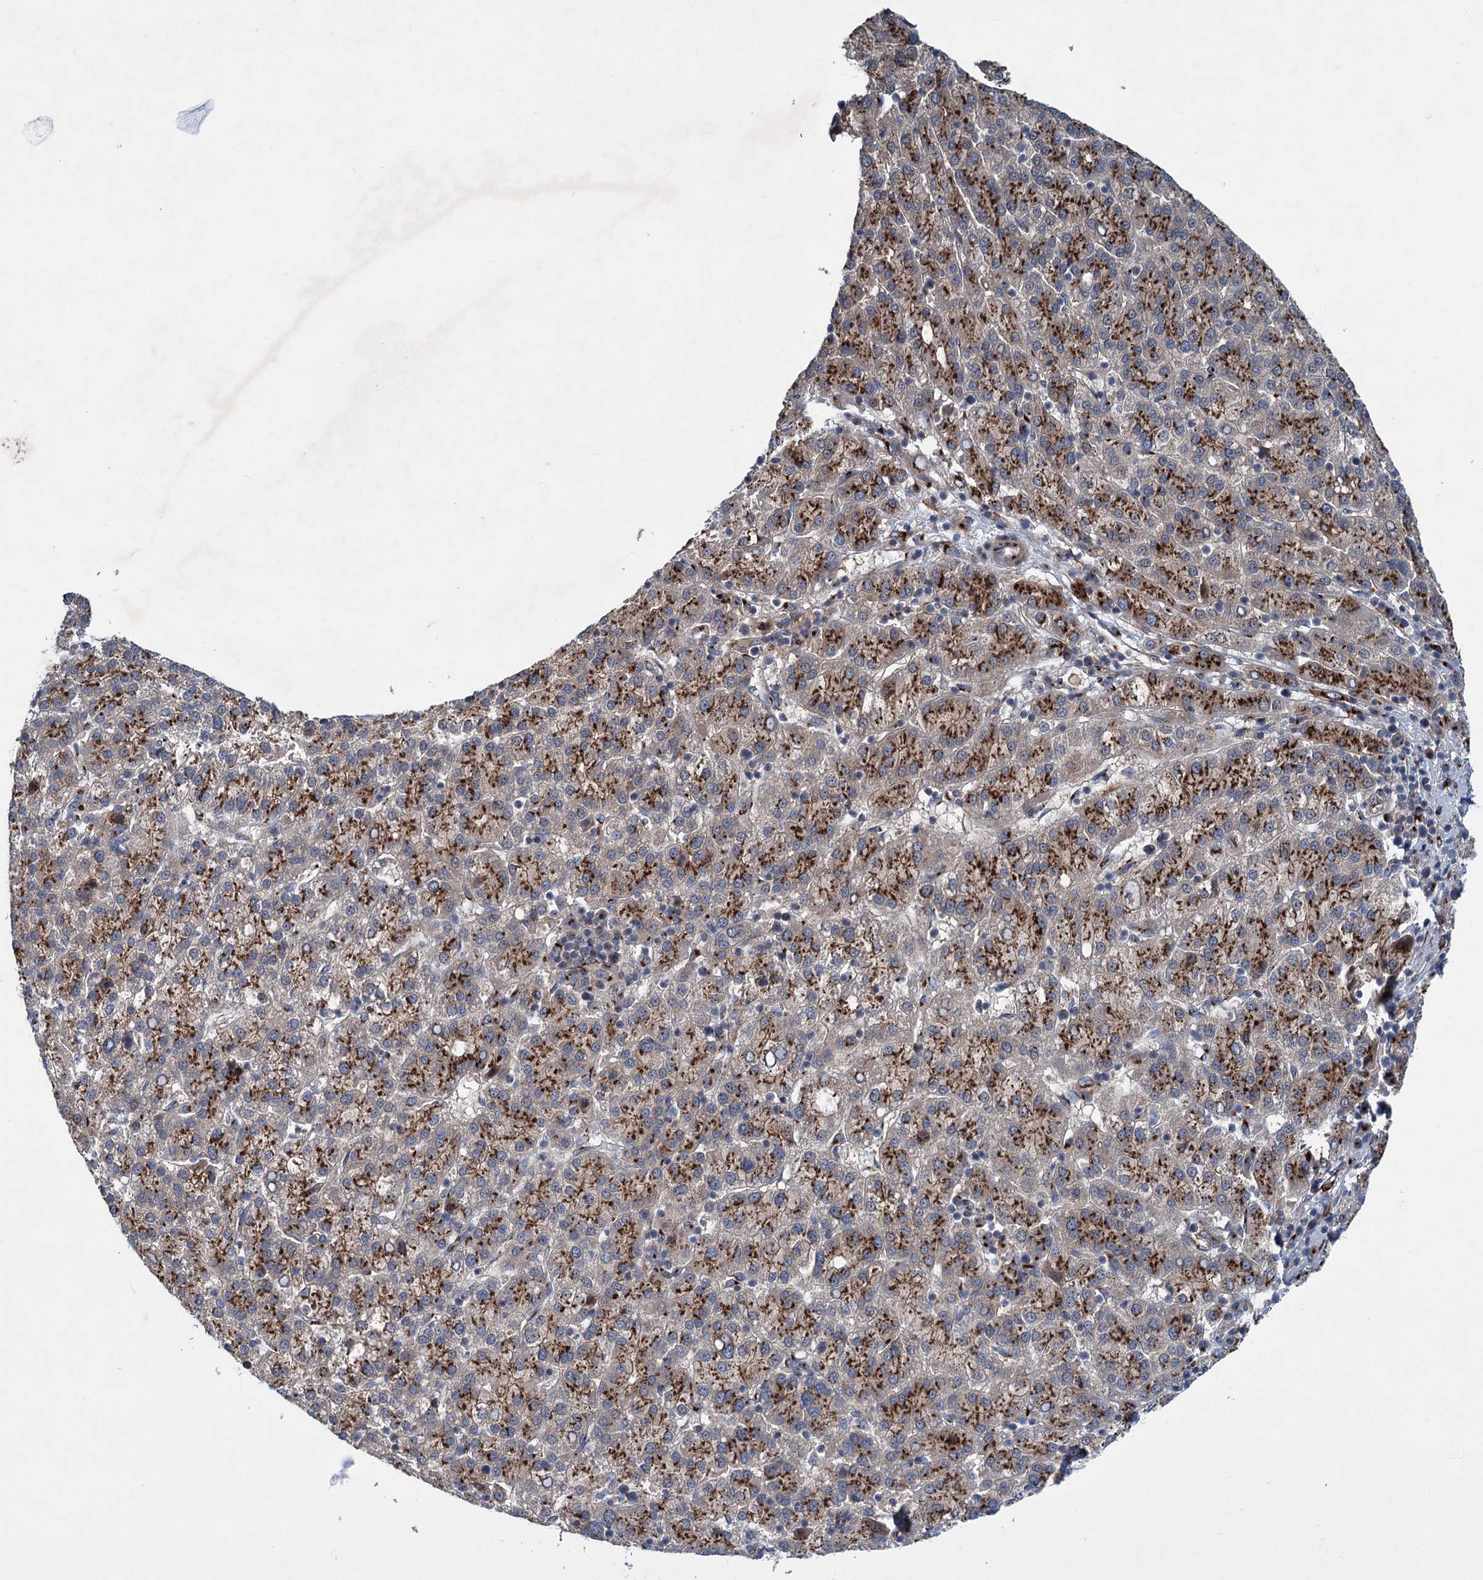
{"staining": {"intensity": "strong", "quantity": ">75%", "location": "cytoplasmic/membranous"}, "tissue": "liver cancer", "cell_type": "Tumor cells", "image_type": "cancer", "snomed": [{"axis": "morphology", "description": "Carcinoma, Hepatocellular, NOS"}, {"axis": "topography", "description": "Liver"}], "caption": "Immunohistochemistry of liver cancer displays high levels of strong cytoplasmic/membranous staining in approximately >75% of tumor cells. (DAB (3,3'-diaminobenzidine) IHC with brightfield microscopy, high magnification).", "gene": "ELP4", "patient": {"sex": "female", "age": 58}}